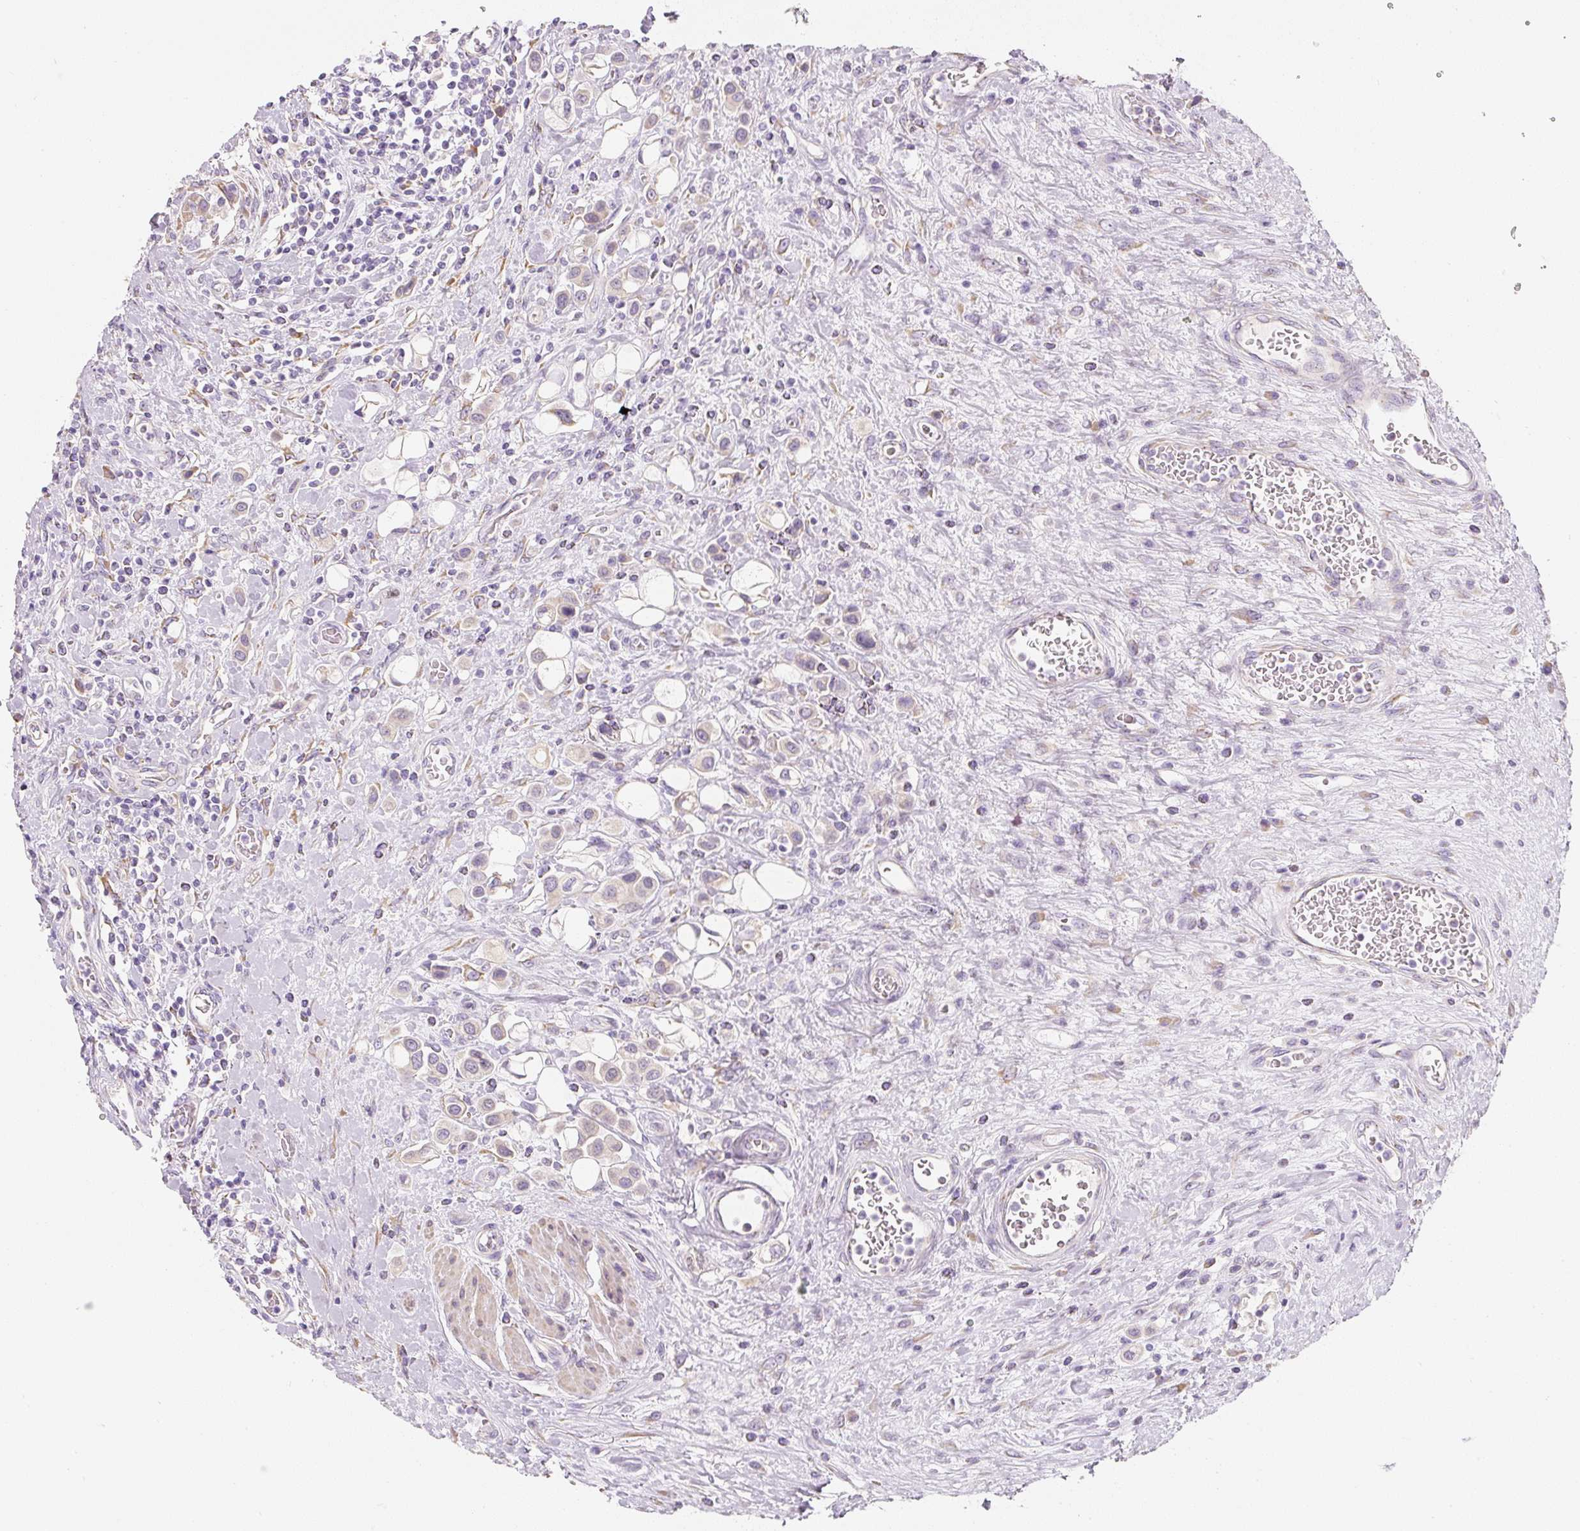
{"staining": {"intensity": "moderate", "quantity": "<25%", "location": "cytoplasmic/membranous,nuclear"}, "tissue": "urothelial cancer", "cell_type": "Tumor cells", "image_type": "cancer", "snomed": [{"axis": "morphology", "description": "Urothelial carcinoma, High grade"}, {"axis": "topography", "description": "Urinary bladder"}], "caption": "The histopathology image displays staining of high-grade urothelial carcinoma, revealing moderate cytoplasmic/membranous and nuclear protein staining (brown color) within tumor cells.", "gene": "PWWP3B", "patient": {"sex": "male", "age": 50}}